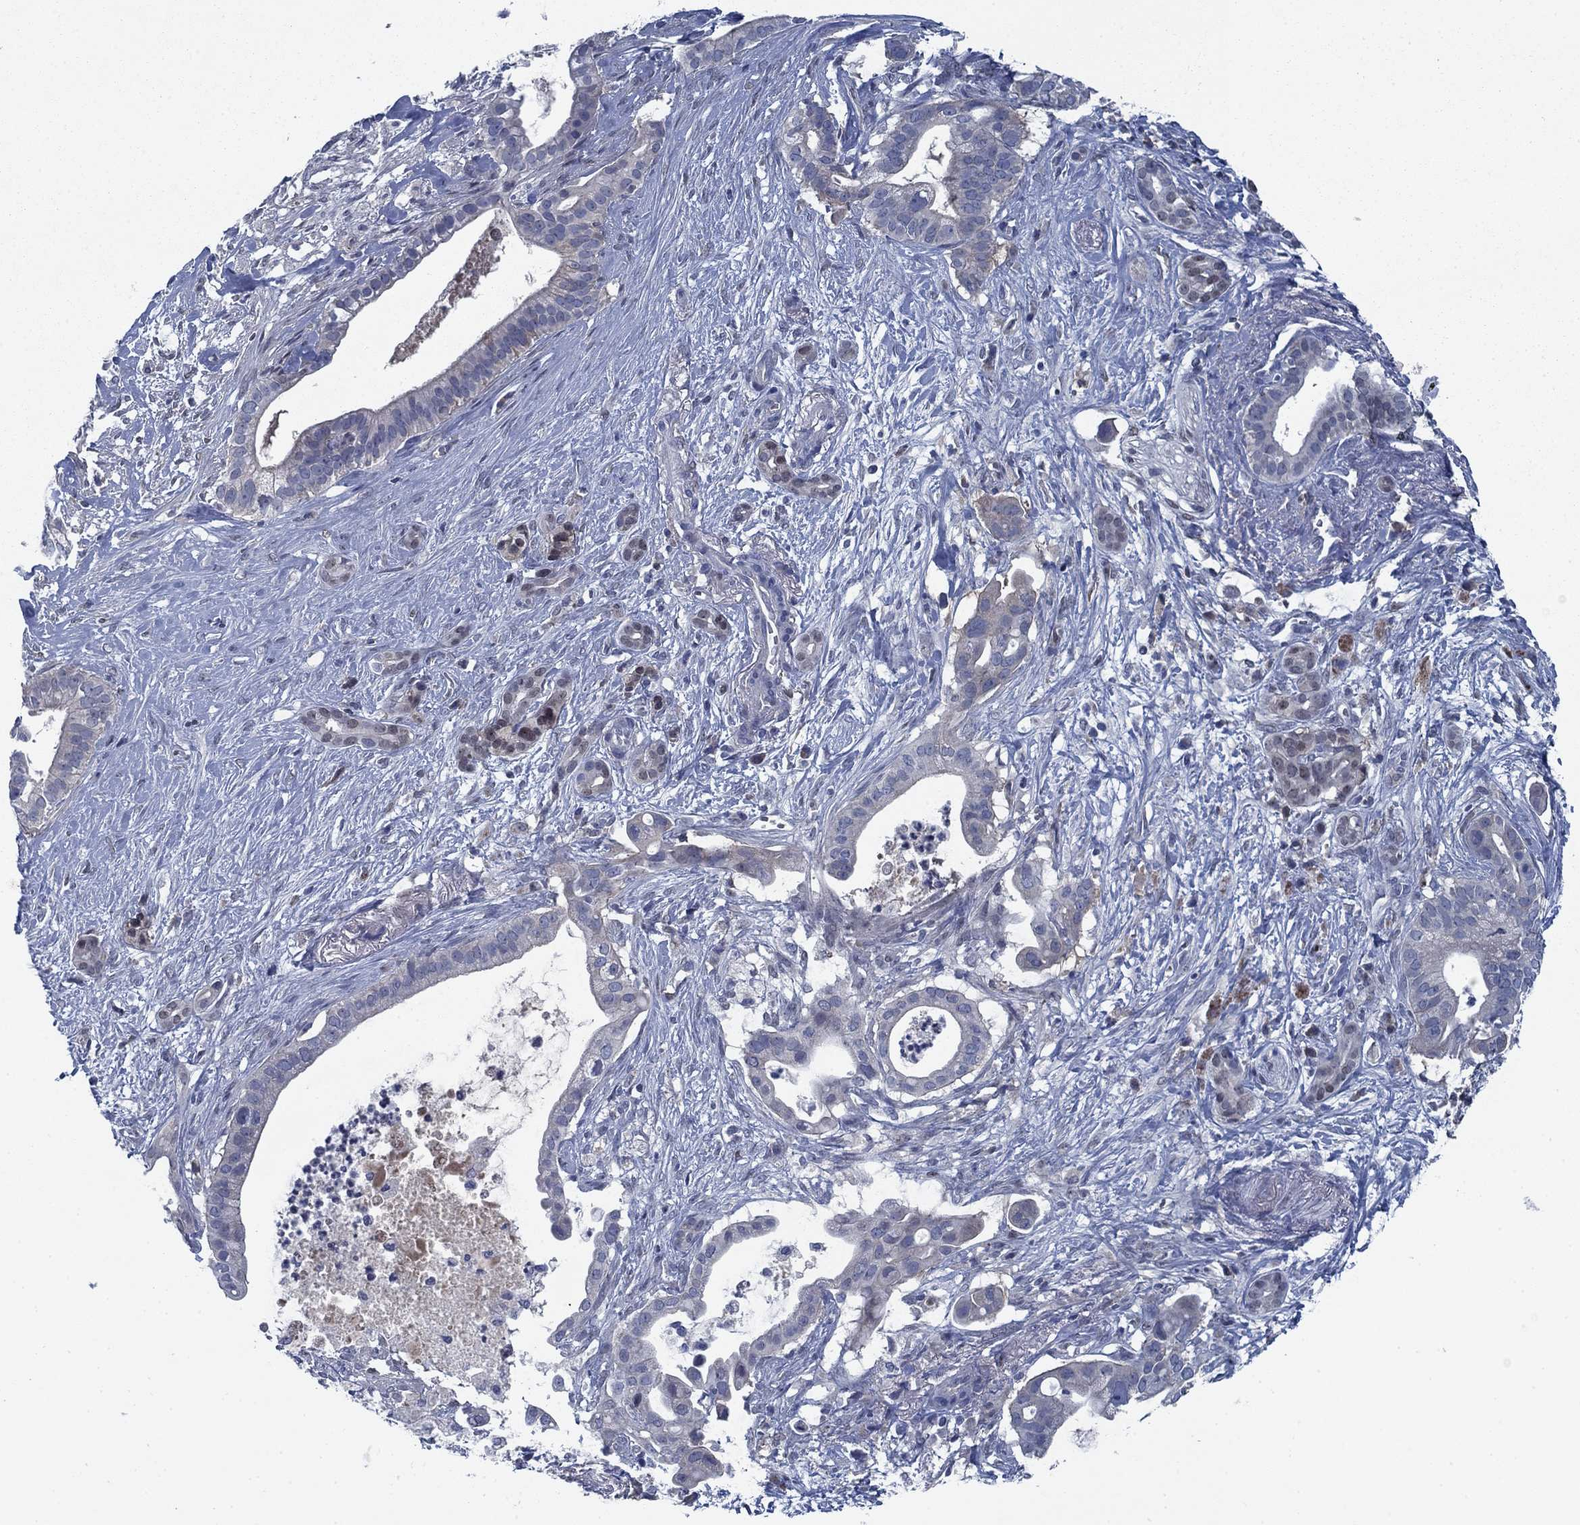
{"staining": {"intensity": "negative", "quantity": "none", "location": "none"}, "tissue": "pancreatic cancer", "cell_type": "Tumor cells", "image_type": "cancer", "snomed": [{"axis": "morphology", "description": "Adenocarcinoma, NOS"}, {"axis": "topography", "description": "Pancreas"}], "caption": "Immunohistochemistry micrograph of human adenocarcinoma (pancreatic) stained for a protein (brown), which displays no positivity in tumor cells. (DAB (3,3'-diaminobenzidine) immunohistochemistry (IHC), high magnification).", "gene": "PNMA8A", "patient": {"sex": "male", "age": 61}}